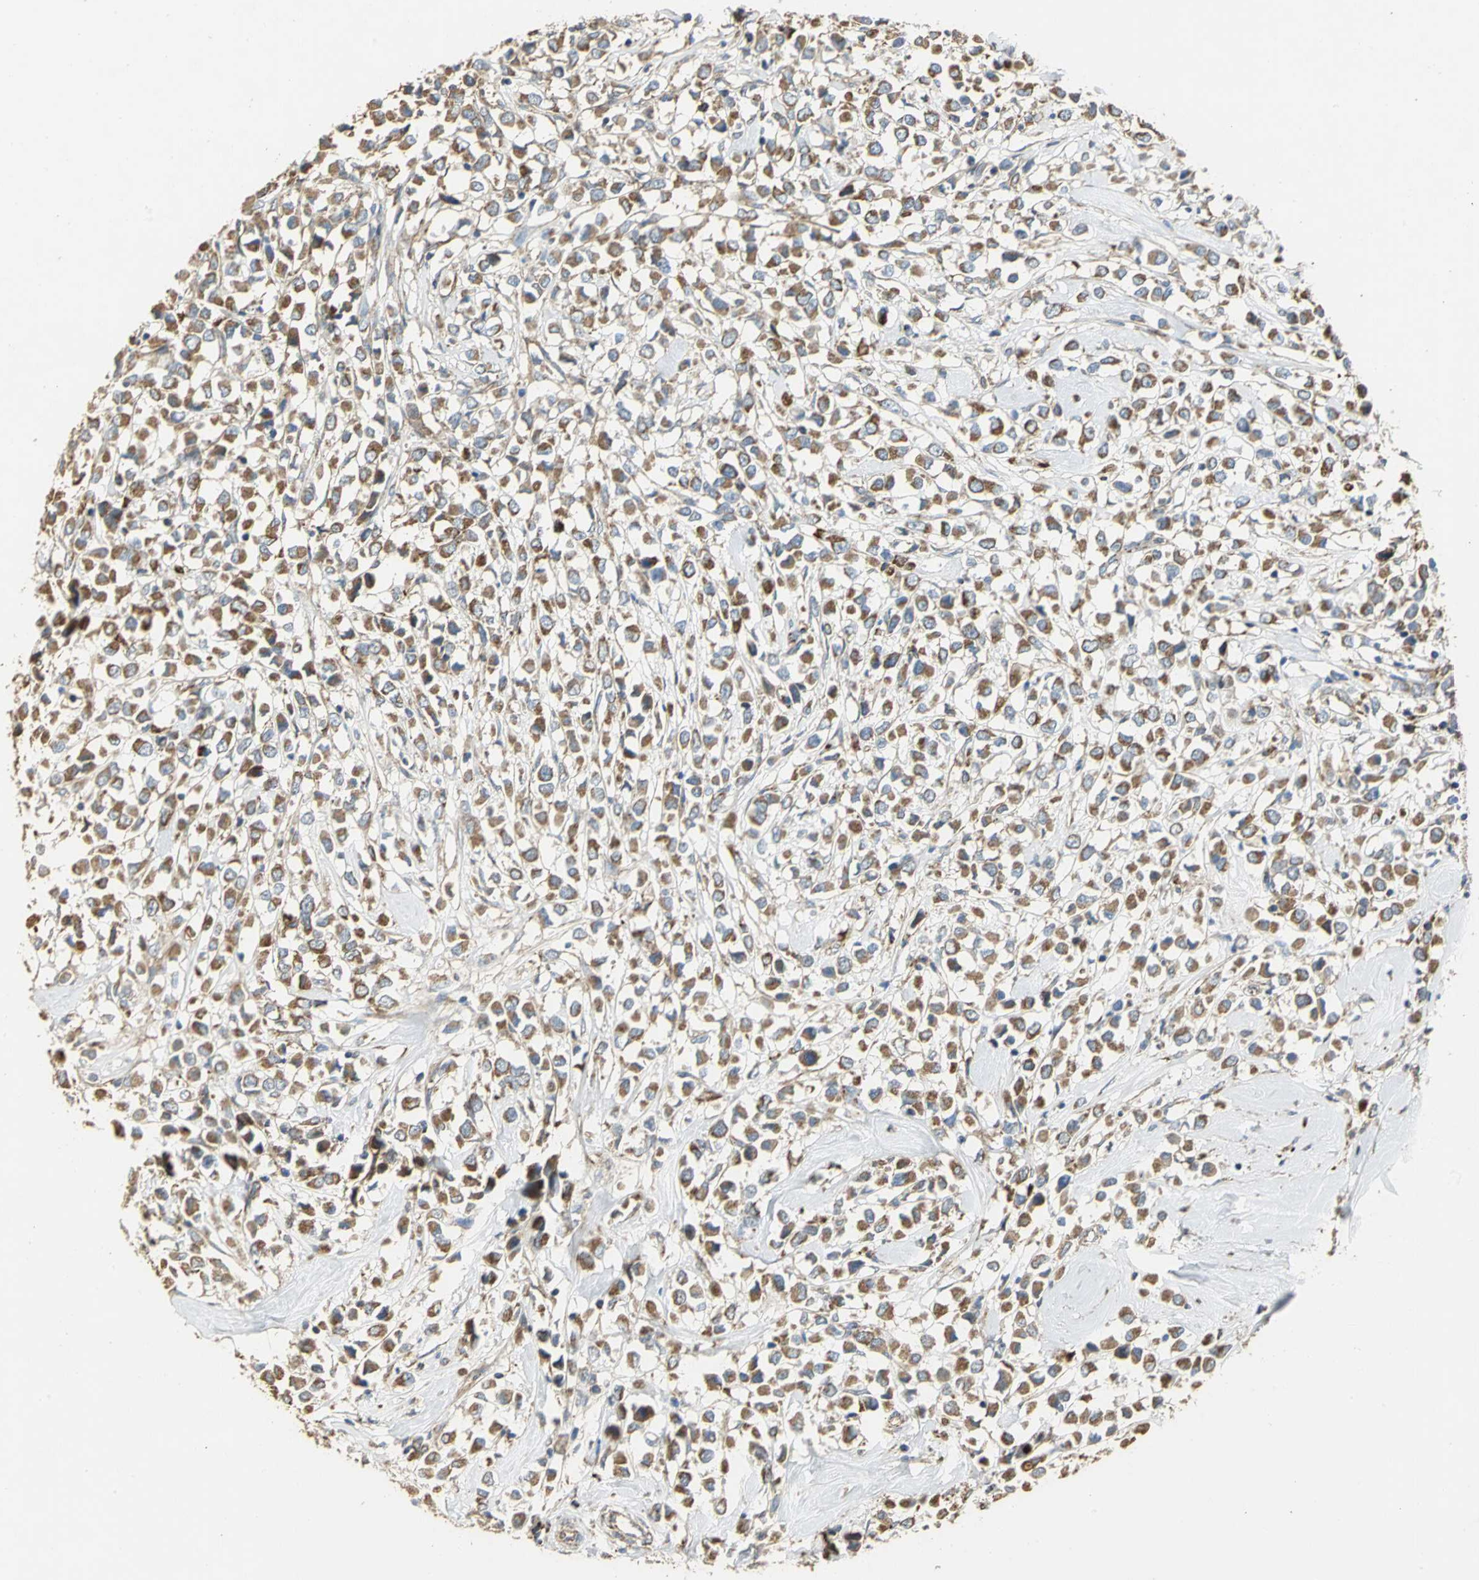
{"staining": {"intensity": "strong", "quantity": ">75%", "location": "cytoplasmic/membranous"}, "tissue": "breast cancer", "cell_type": "Tumor cells", "image_type": "cancer", "snomed": [{"axis": "morphology", "description": "Duct carcinoma"}, {"axis": "topography", "description": "Breast"}], "caption": "Immunohistochemical staining of human breast cancer (infiltrating ductal carcinoma) demonstrates strong cytoplasmic/membranous protein positivity in approximately >75% of tumor cells. (Stains: DAB in brown, nuclei in blue, Microscopy: brightfield microscopy at high magnification).", "gene": "NDUFB5", "patient": {"sex": "female", "age": 61}}